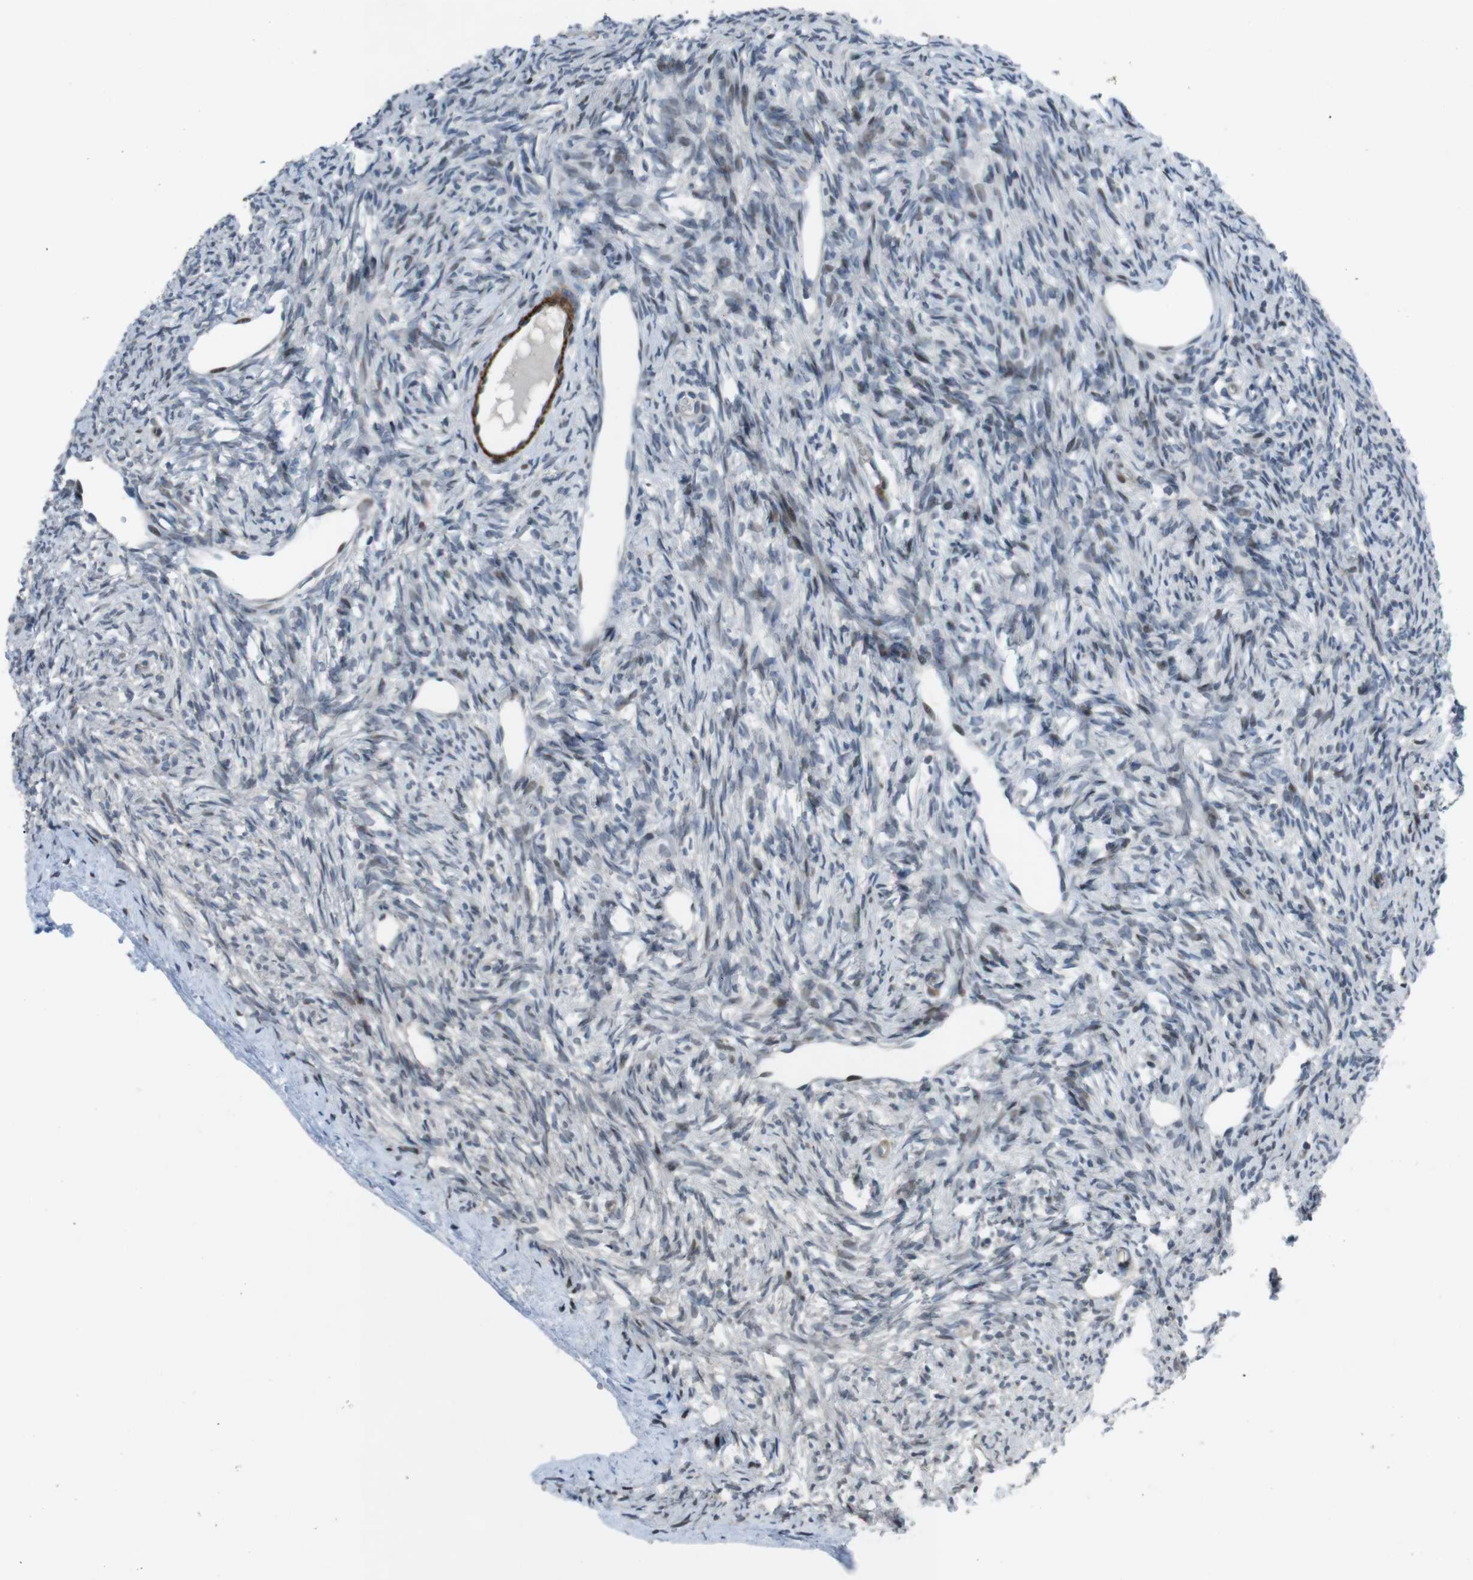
{"staining": {"intensity": "weak", "quantity": "<25%", "location": "cytoplasmic/membranous"}, "tissue": "ovary", "cell_type": "Ovarian stroma cells", "image_type": "normal", "snomed": [{"axis": "morphology", "description": "Normal tissue, NOS"}, {"axis": "topography", "description": "Ovary"}], "caption": "This is a image of immunohistochemistry staining of benign ovary, which shows no staining in ovarian stroma cells.", "gene": "PBRM1", "patient": {"sex": "female", "age": 33}}